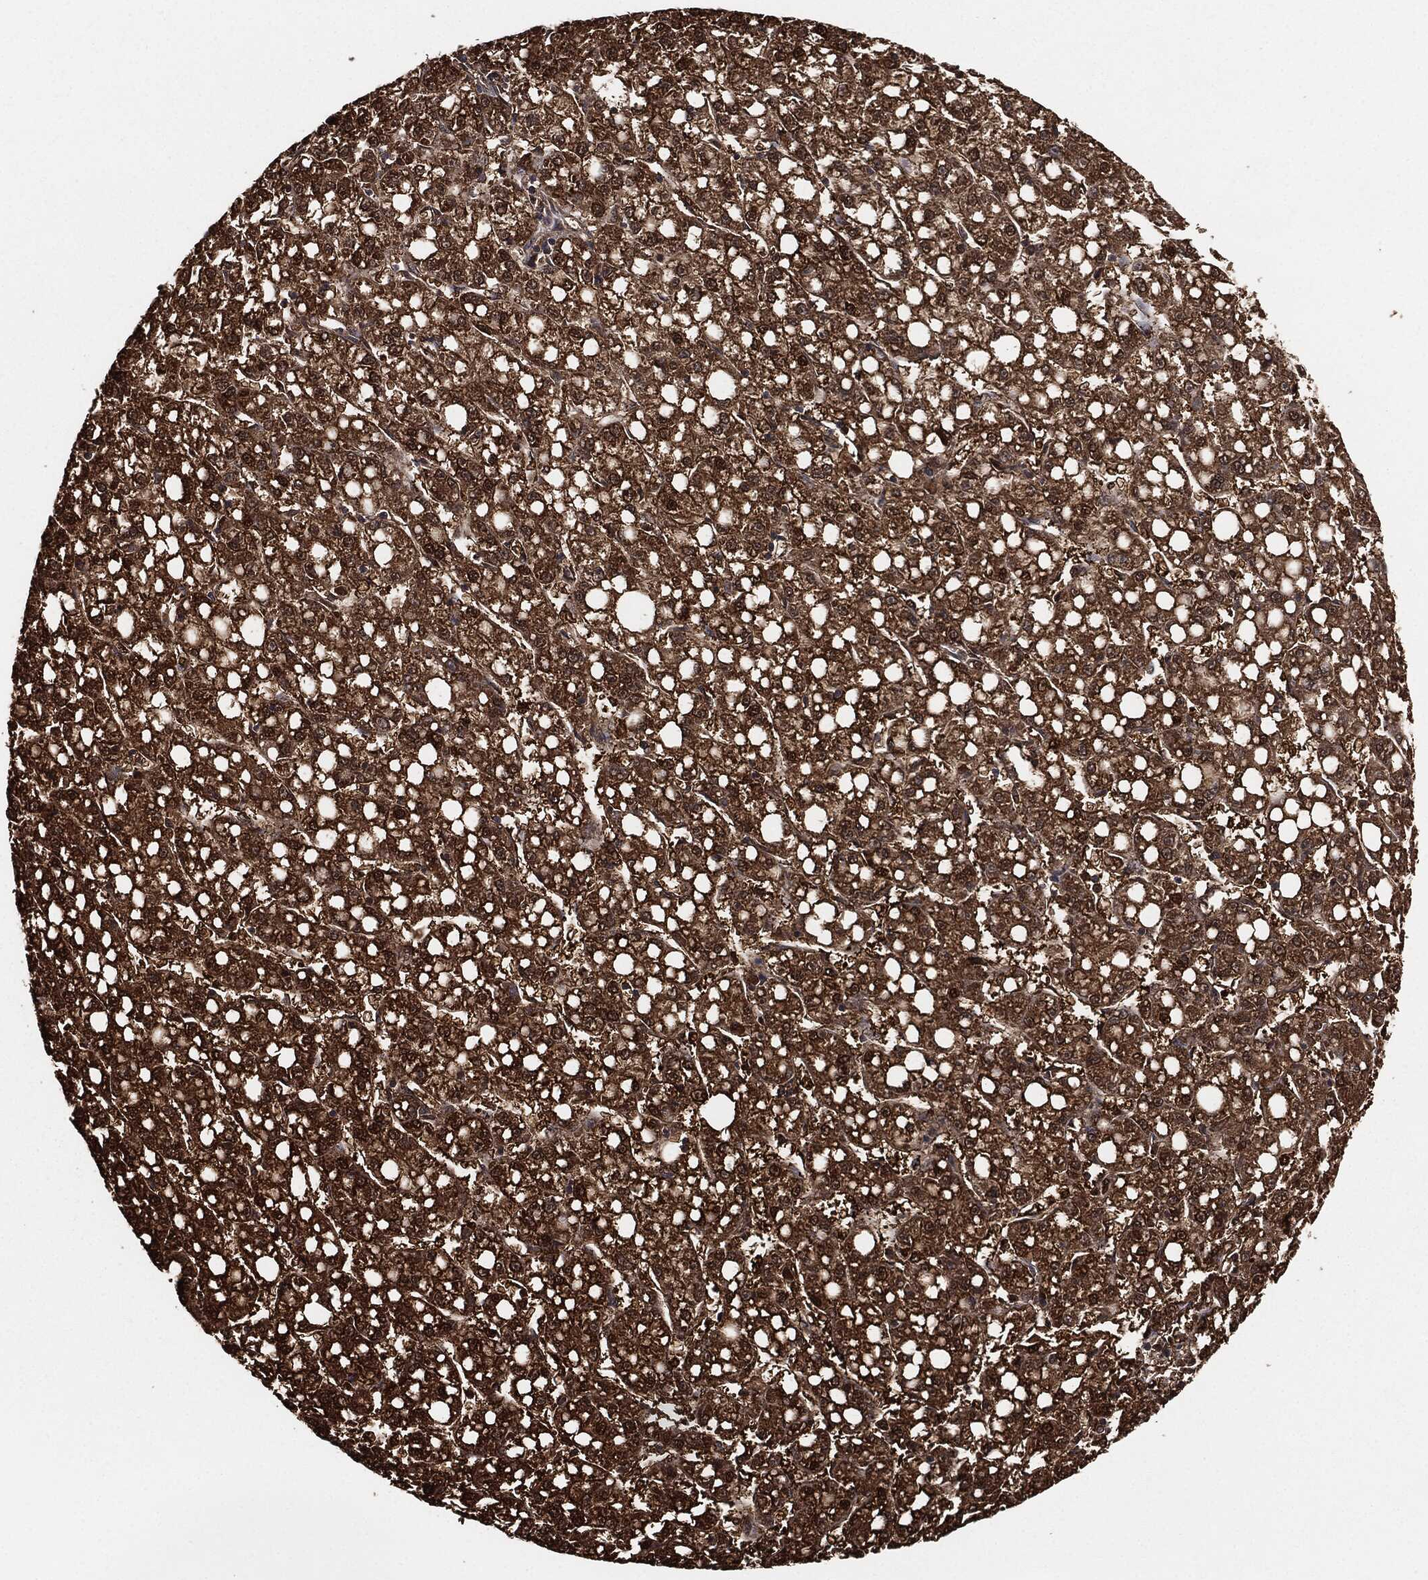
{"staining": {"intensity": "strong", "quantity": ">75%", "location": "cytoplasmic/membranous,nuclear"}, "tissue": "liver cancer", "cell_type": "Tumor cells", "image_type": "cancer", "snomed": [{"axis": "morphology", "description": "Carcinoma, Hepatocellular, NOS"}, {"axis": "topography", "description": "Liver"}], "caption": "Immunohistochemical staining of hepatocellular carcinoma (liver) exhibits high levels of strong cytoplasmic/membranous and nuclear protein expression in approximately >75% of tumor cells.", "gene": "CAPRIN2", "patient": {"sex": "female", "age": 65}}